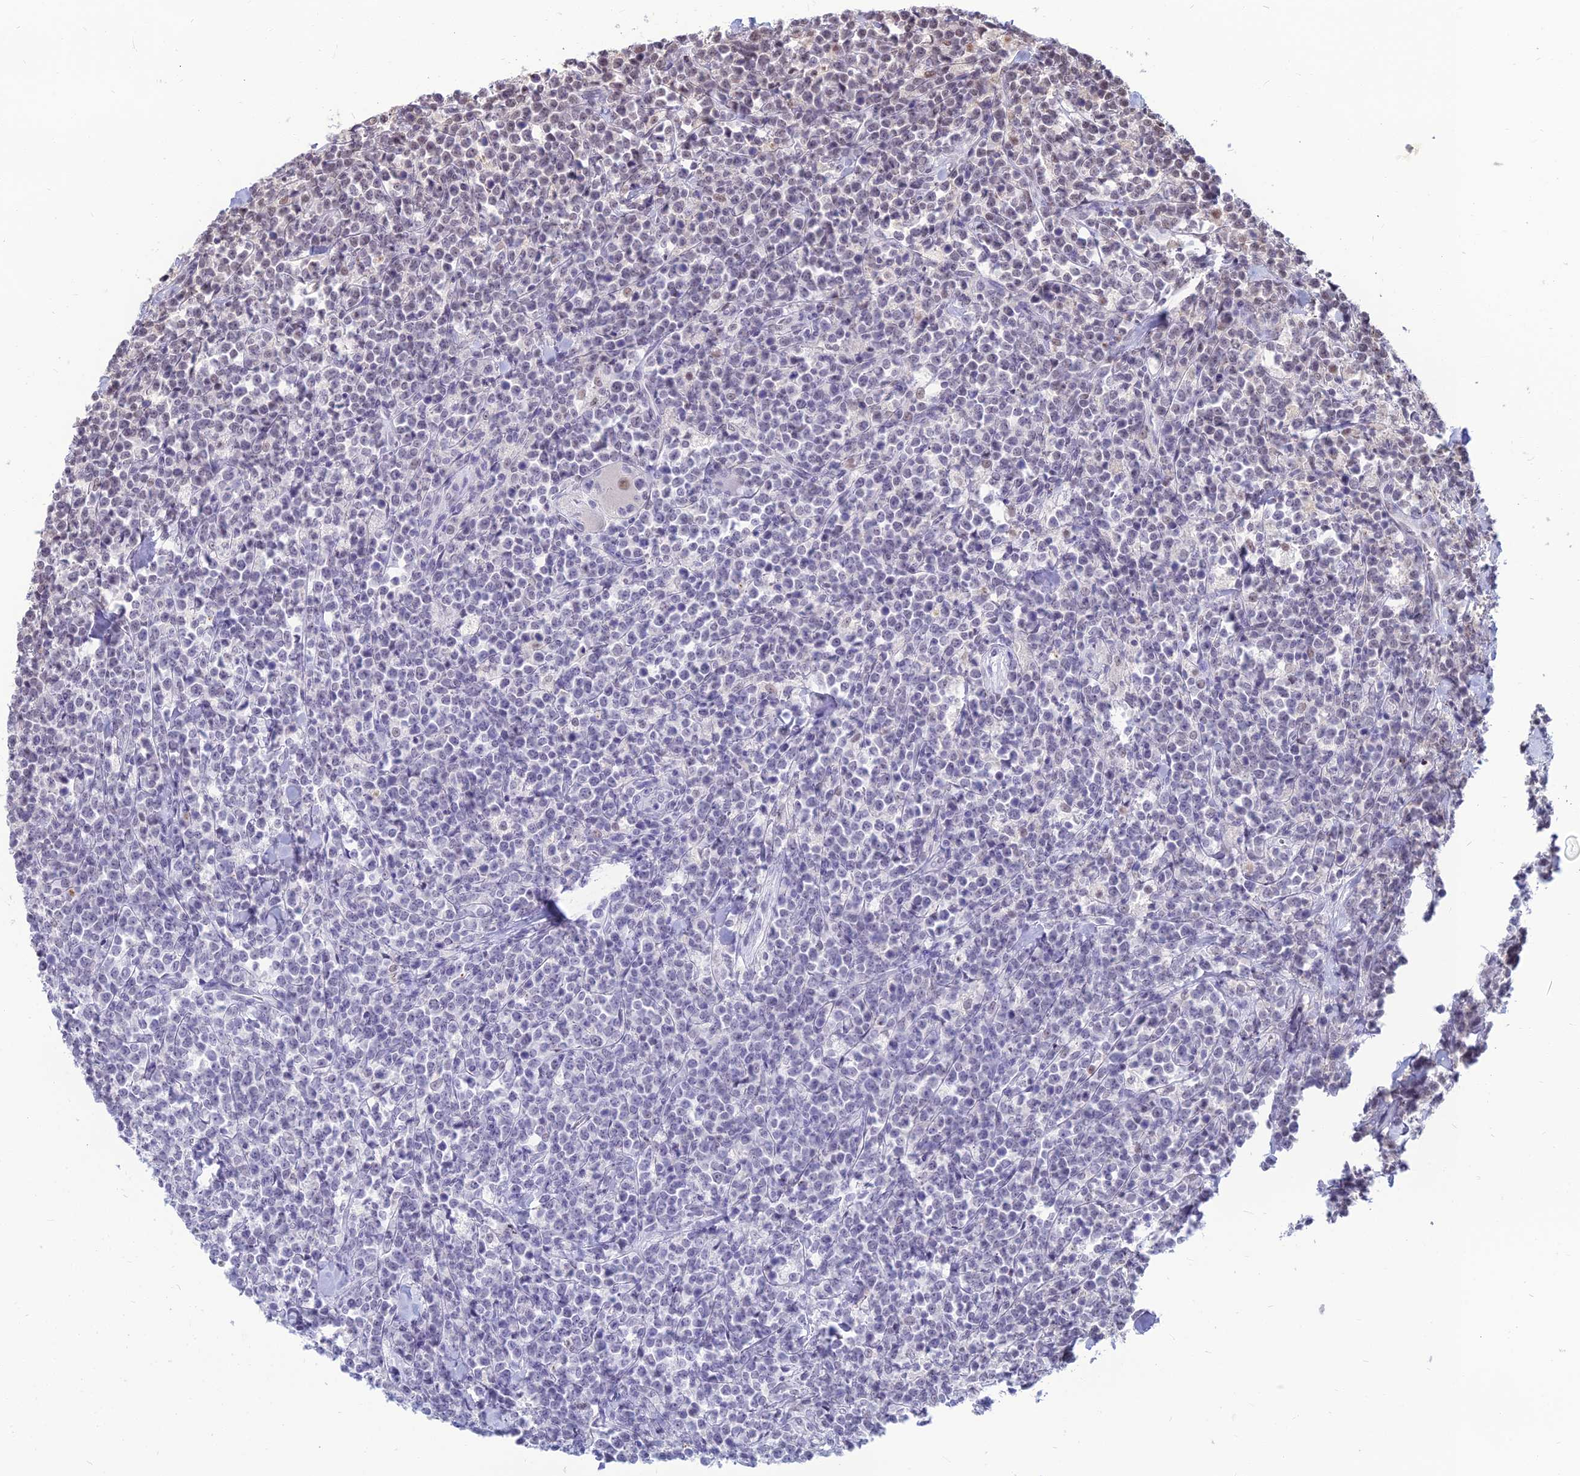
{"staining": {"intensity": "negative", "quantity": "none", "location": "none"}, "tissue": "lymphoma", "cell_type": "Tumor cells", "image_type": "cancer", "snomed": [{"axis": "morphology", "description": "Malignant lymphoma, non-Hodgkin's type, High grade"}, {"axis": "topography", "description": "Small intestine"}], "caption": "A photomicrograph of human lymphoma is negative for staining in tumor cells.", "gene": "SRSF7", "patient": {"sex": "male", "age": 8}}